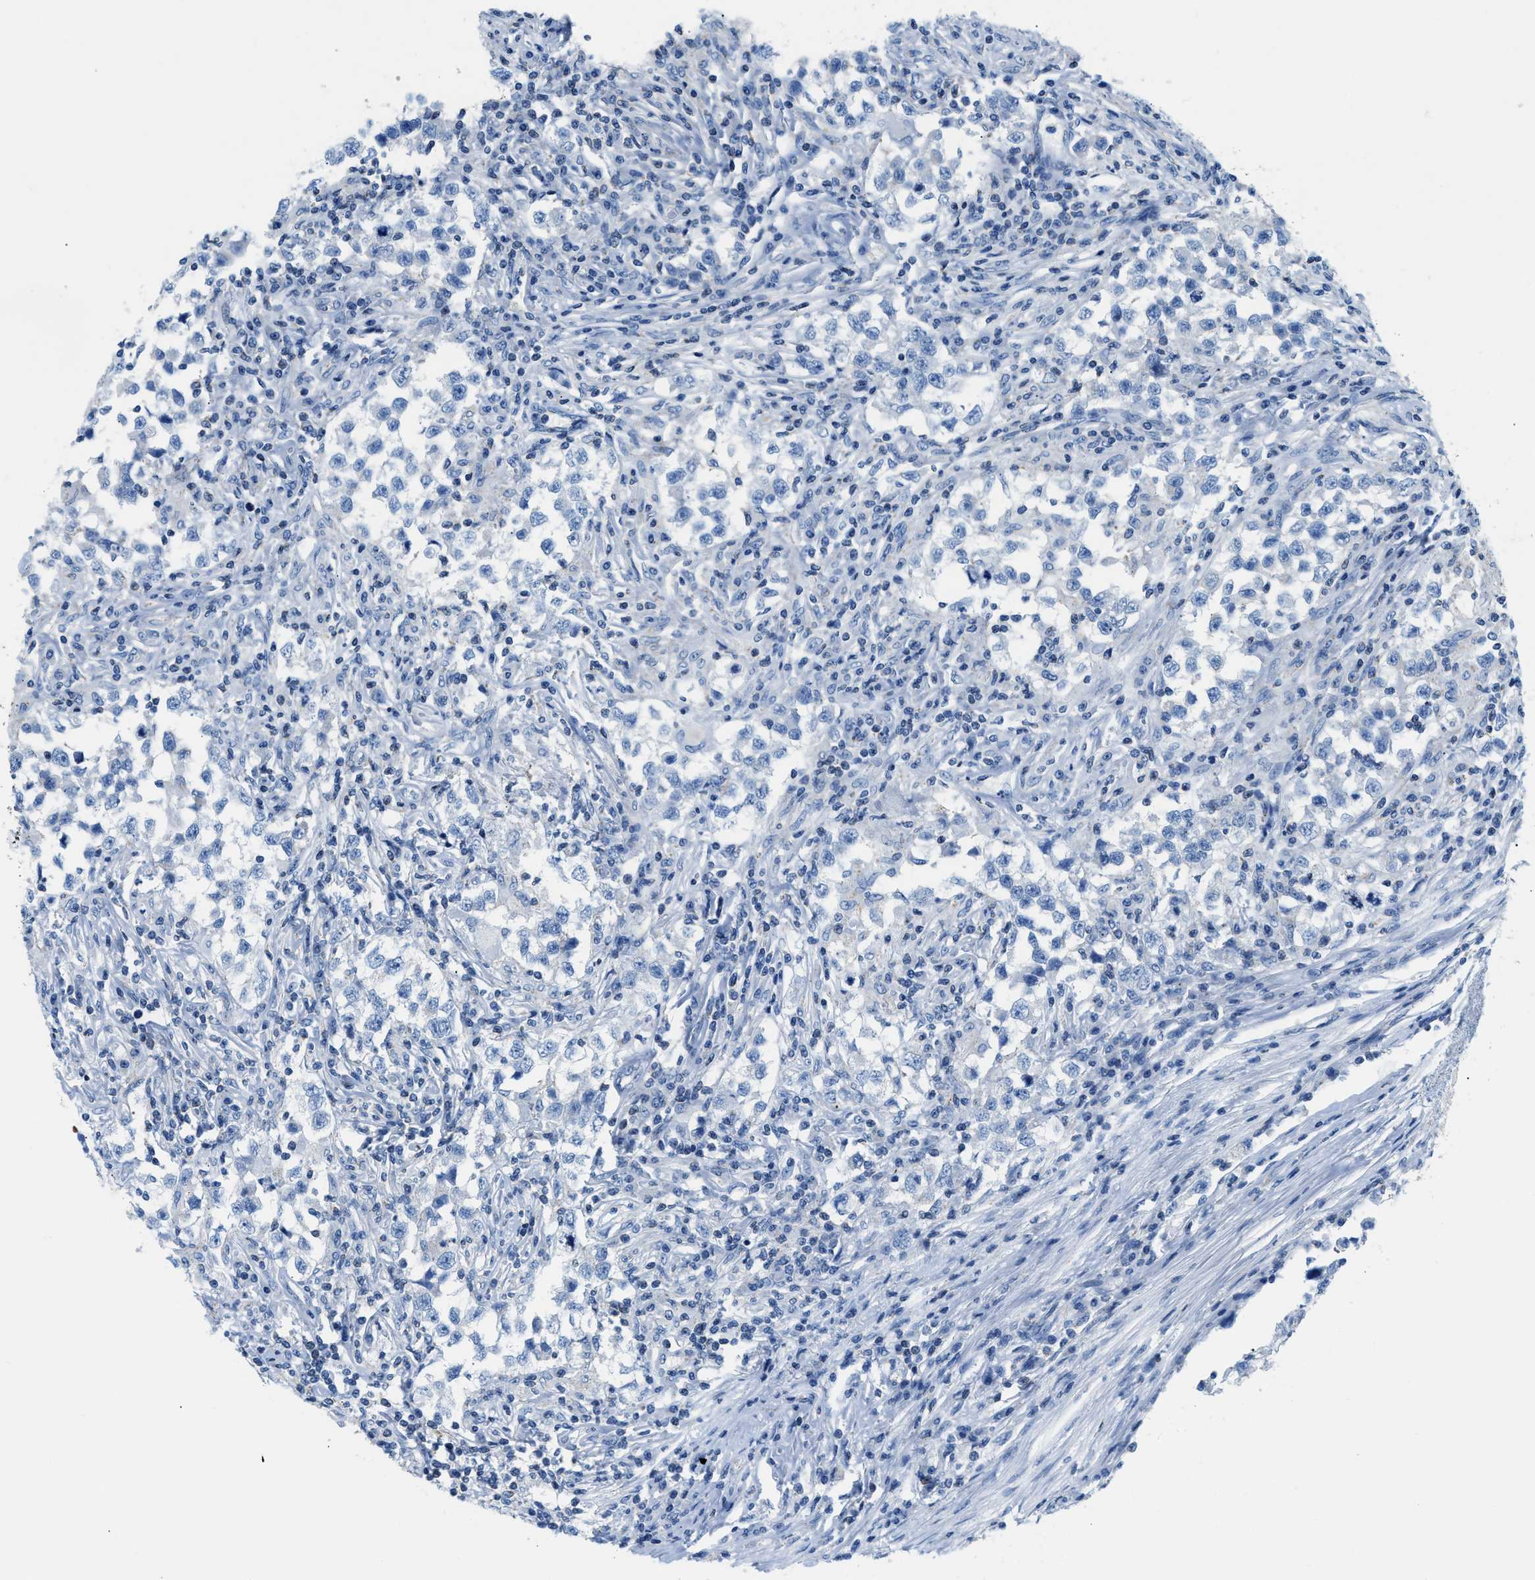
{"staining": {"intensity": "negative", "quantity": "none", "location": "none"}, "tissue": "testis cancer", "cell_type": "Tumor cells", "image_type": "cancer", "snomed": [{"axis": "morphology", "description": "Carcinoma, Embryonal, NOS"}, {"axis": "topography", "description": "Testis"}], "caption": "Immunohistochemistry photomicrograph of testis embryonal carcinoma stained for a protein (brown), which demonstrates no staining in tumor cells.", "gene": "FDCSP", "patient": {"sex": "male", "age": 21}}